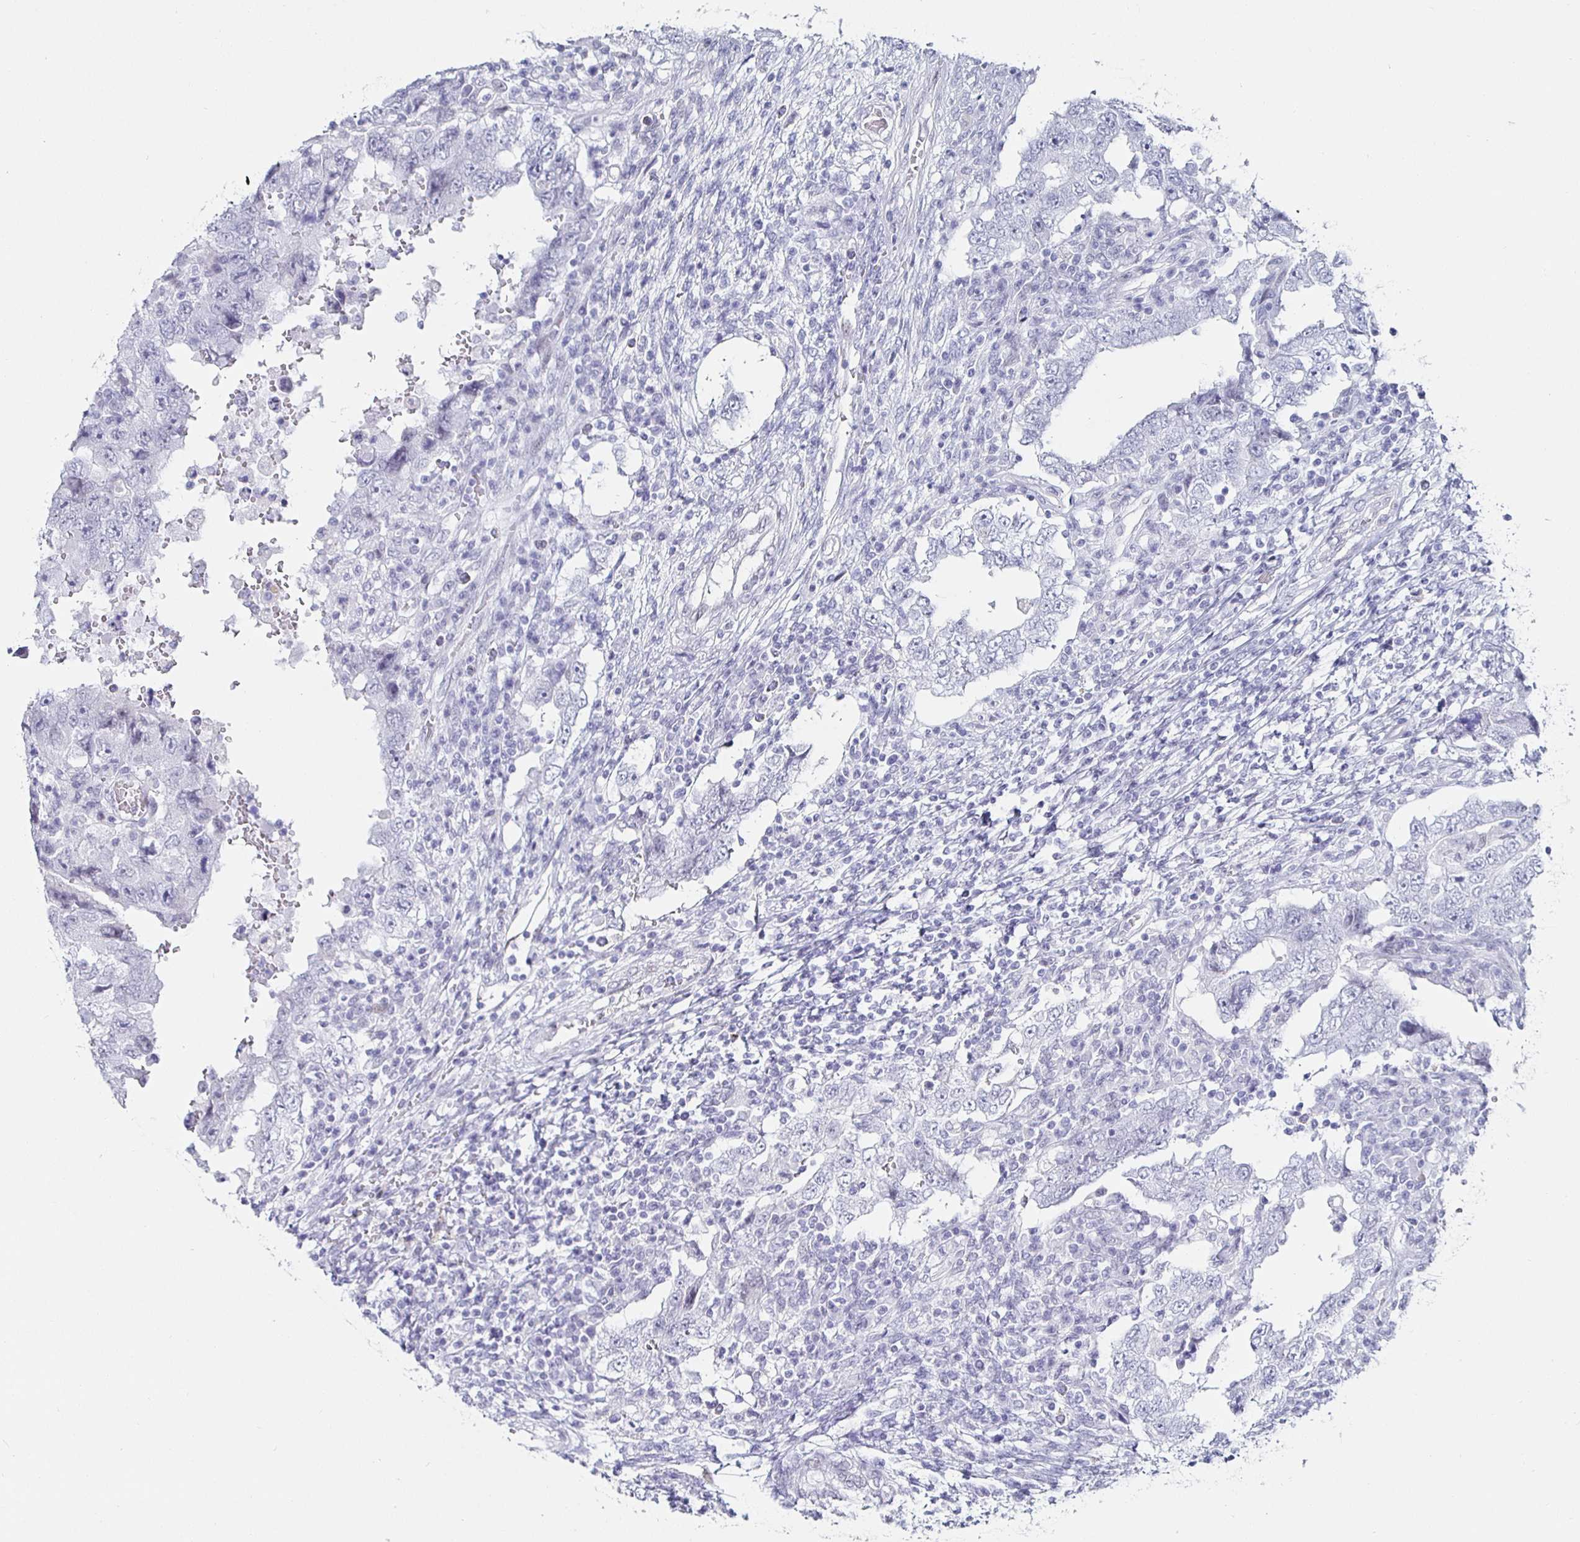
{"staining": {"intensity": "negative", "quantity": "none", "location": "none"}, "tissue": "testis cancer", "cell_type": "Tumor cells", "image_type": "cancer", "snomed": [{"axis": "morphology", "description": "Carcinoma, Embryonal, NOS"}, {"axis": "topography", "description": "Testis"}], "caption": "DAB immunohistochemical staining of human testis cancer displays no significant staining in tumor cells.", "gene": "KRT4", "patient": {"sex": "male", "age": 26}}